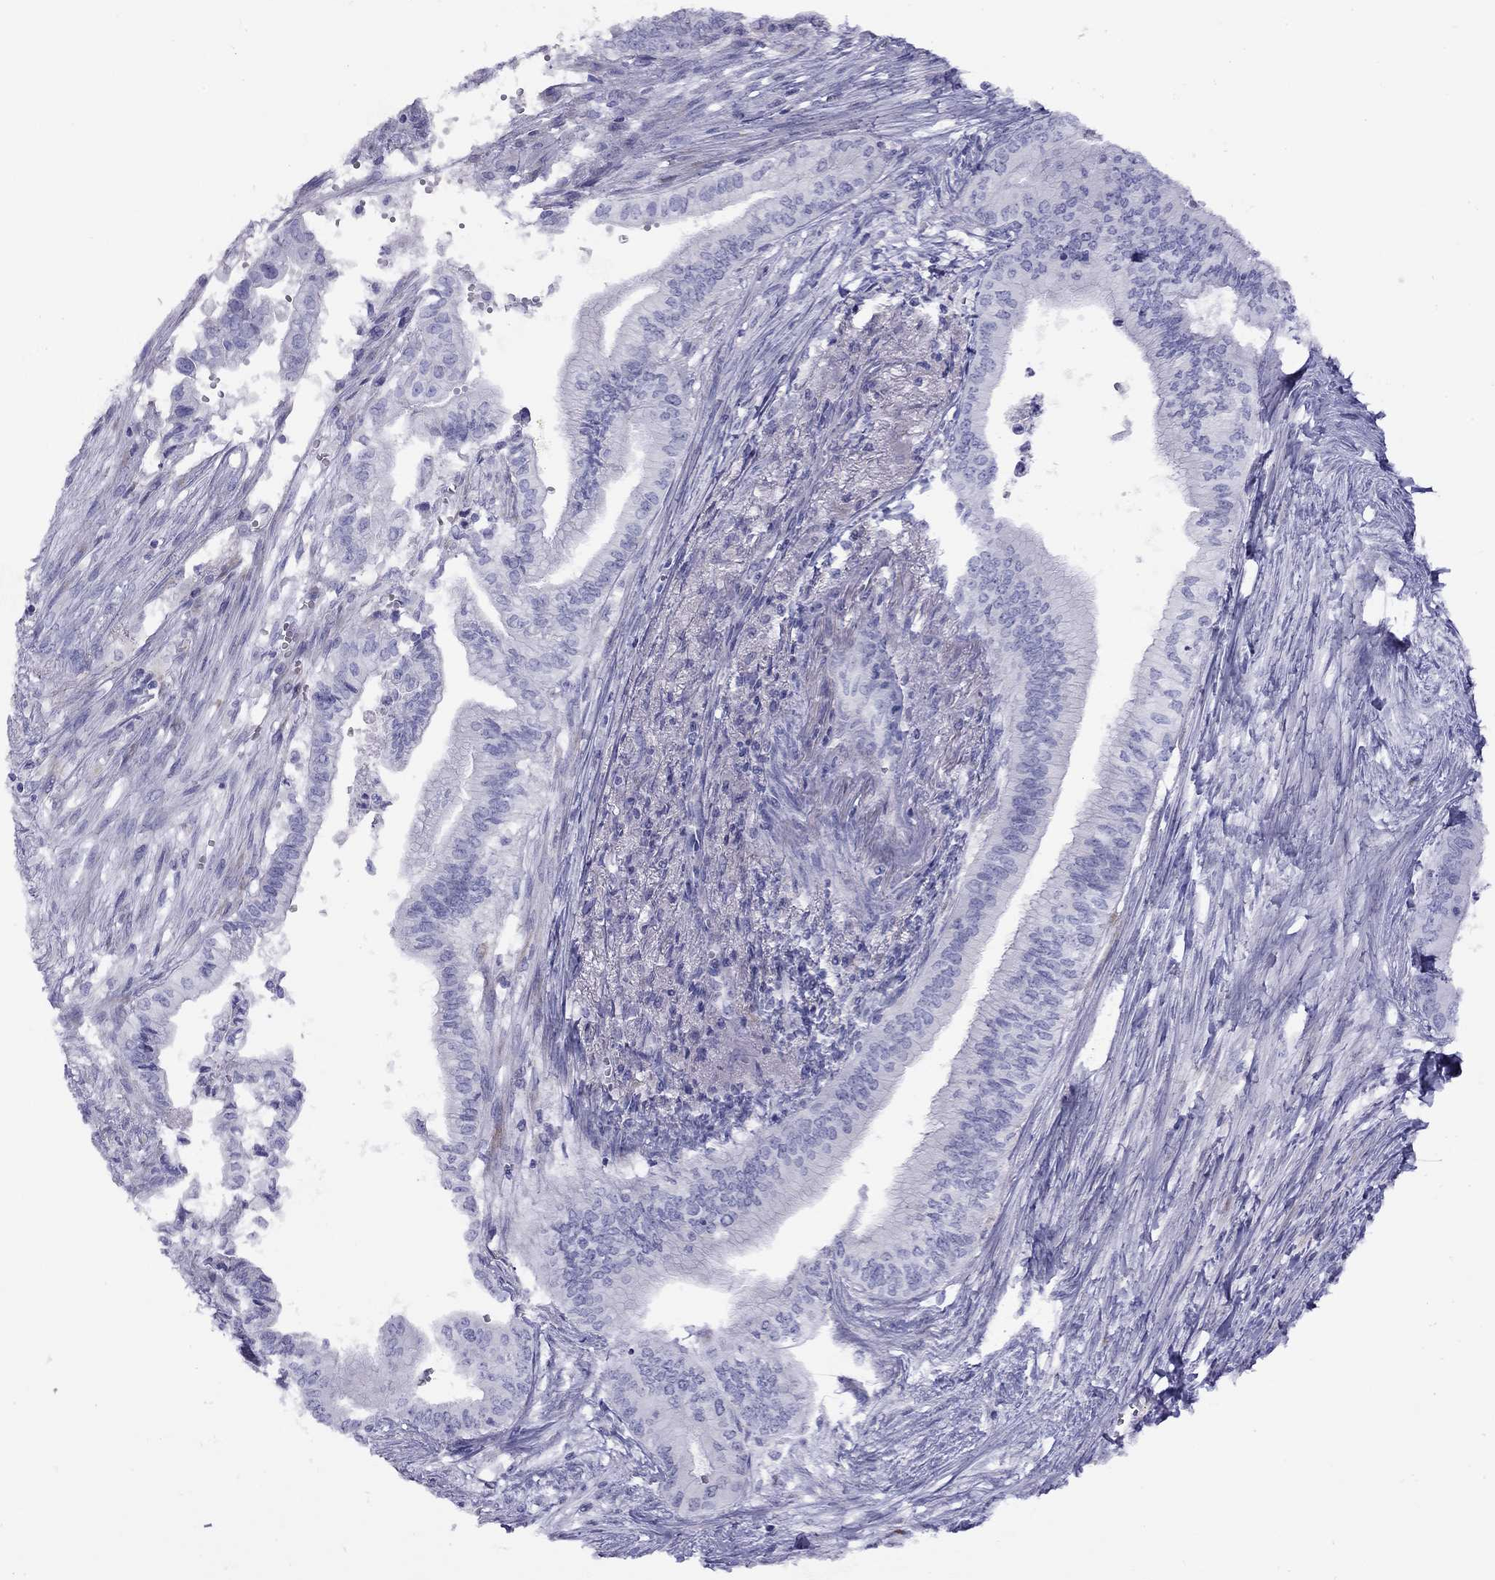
{"staining": {"intensity": "negative", "quantity": "none", "location": "none"}, "tissue": "pancreatic cancer", "cell_type": "Tumor cells", "image_type": "cancer", "snomed": [{"axis": "morphology", "description": "Adenocarcinoma, NOS"}, {"axis": "topography", "description": "Pancreas"}], "caption": "A high-resolution micrograph shows immunohistochemistry (IHC) staining of pancreatic cancer, which shows no significant positivity in tumor cells.", "gene": "CPNE4", "patient": {"sex": "female", "age": 61}}